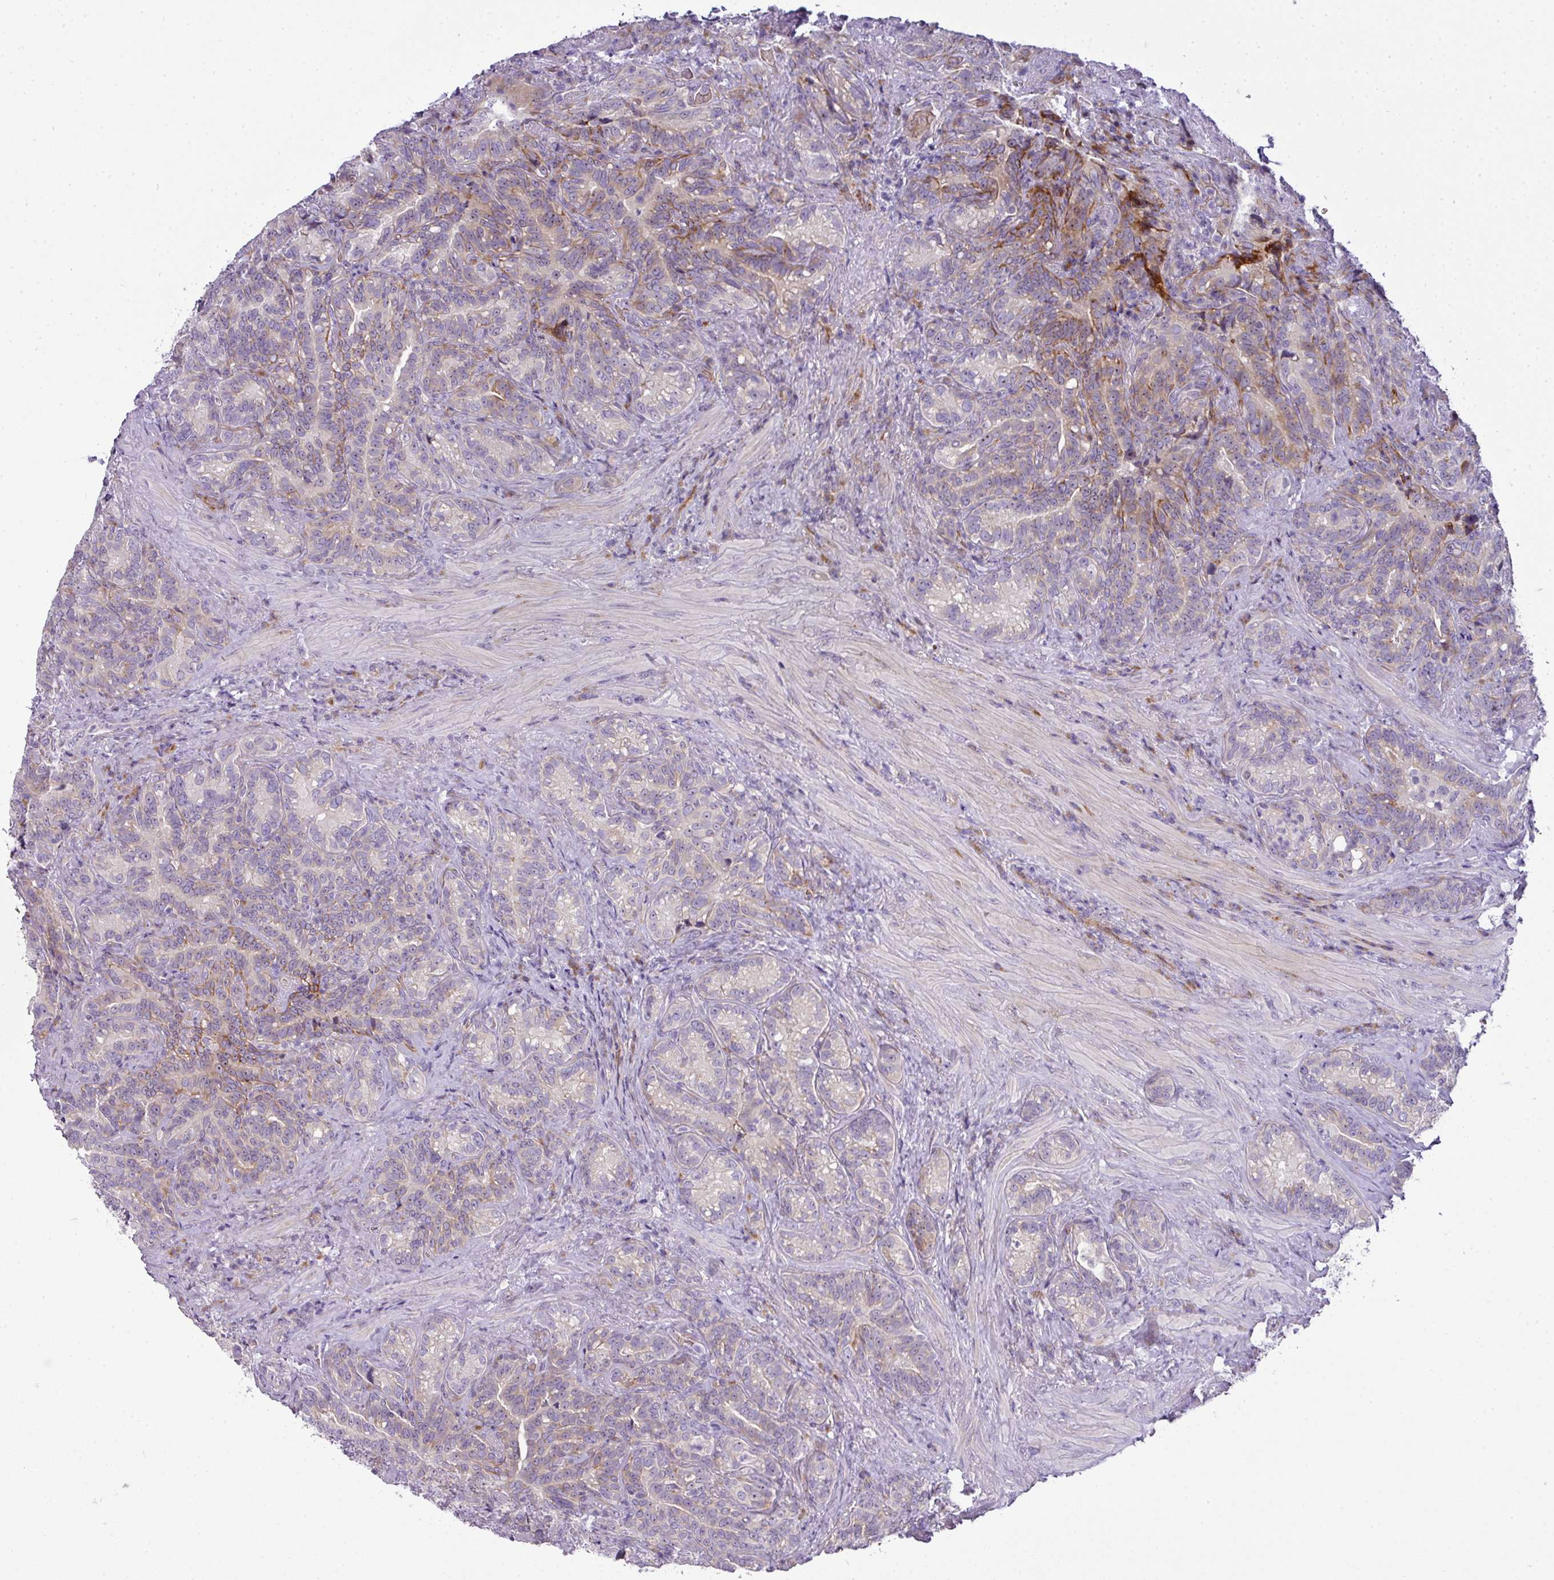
{"staining": {"intensity": "moderate", "quantity": "<25%", "location": "cytoplasmic/membranous,nuclear"}, "tissue": "seminal vesicle", "cell_type": "Glandular cells", "image_type": "normal", "snomed": [{"axis": "morphology", "description": "Normal tissue, NOS"}, {"axis": "topography", "description": "Seminal veicle"}], "caption": "IHC of benign seminal vesicle shows low levels of moderate cytoplasmic/membranous,nuclear positivity in approximately <25% of glandular cells.", "gene": "ATP6V1F", "patient": {"sex": "male", "age": 68}}